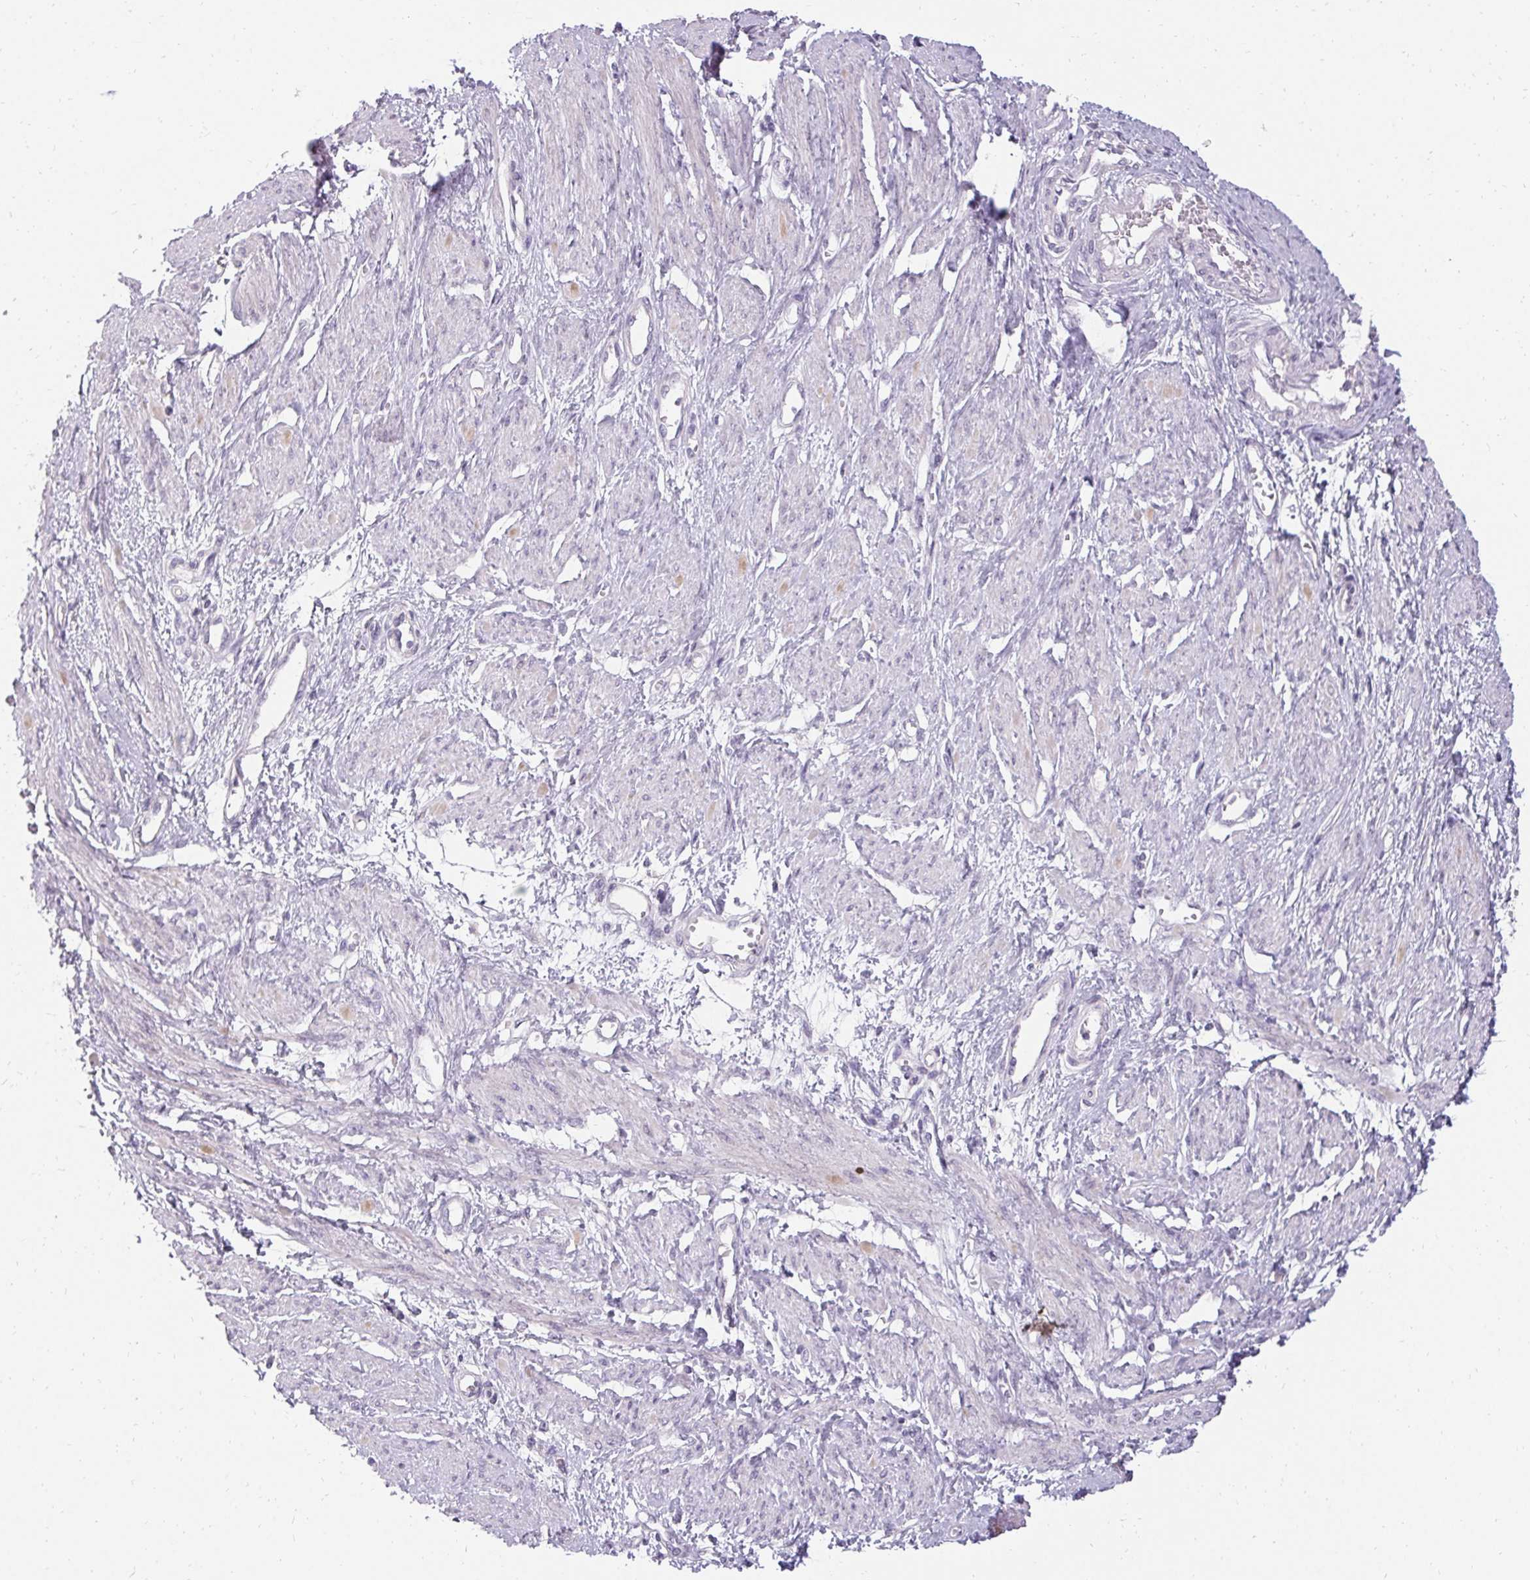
{"staining": {"intensity": "negative", "quantity": "none", "location": "none"}, "tissue": "smooth muscle", "cell_type": "Smooth muscle cells", "image_type": "normal", "snomed": [{"axis": "morphology", "description": "Normal tissue, NOS"}, {"axis": "topography", "description": "Smooth muscle"}, {"axis": "topography", "description": "Uterus"}], "caption": "Immunohistochemistry of normal smooth muscle reveals no expression in smooth muscle cells.", "gene": "HSD17B3", "patient": {"sex": "female", "age": 39}}